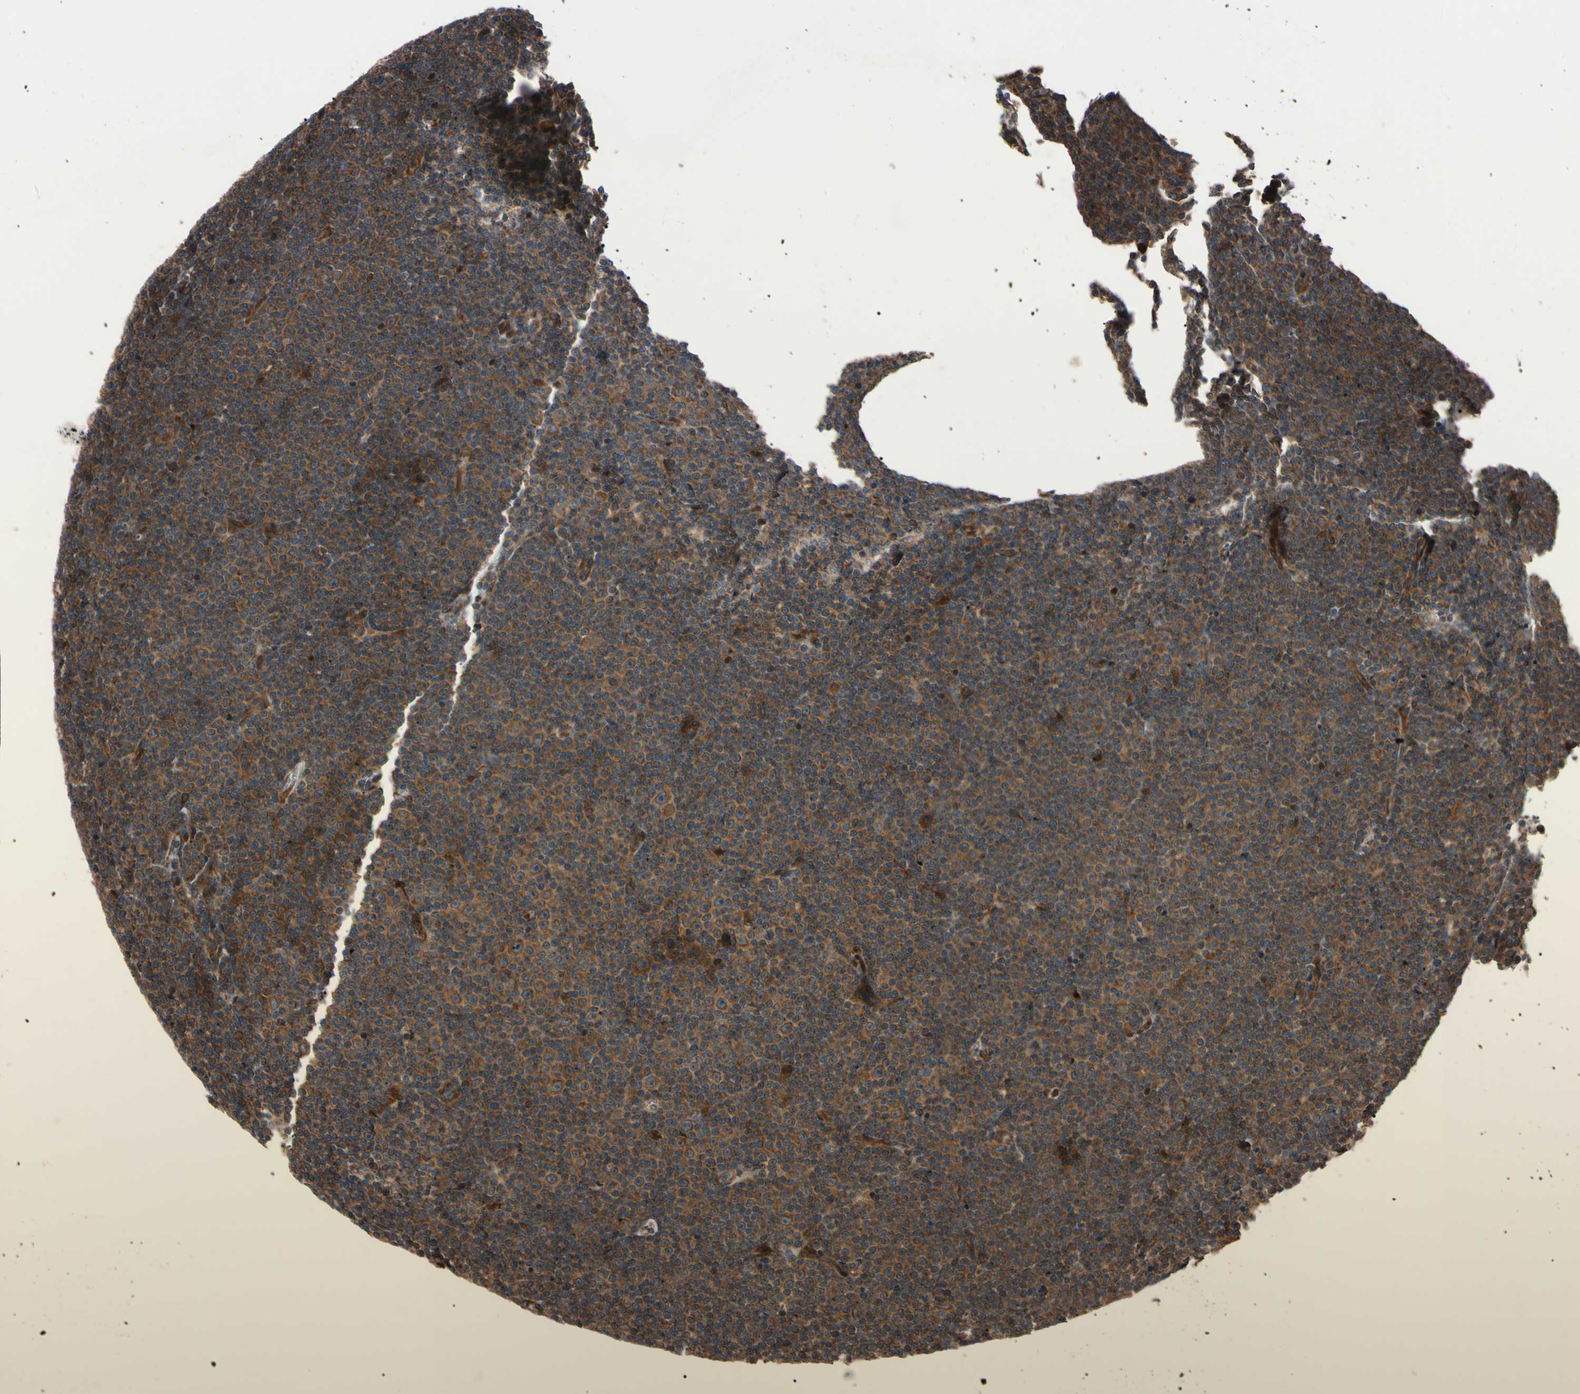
{"staining": {"intensity": "strong", "quantity": ">75%", "location": "cytoplasmic/membranous"}, "tissue": "lymphoma", "cell_type": "Tumor cells", "image_type": "cancer", "snomed": [{"axis": "morphology", "description": "Malignant lymphoma, non-Hodgkin's type, Low grade"}, {"axis": "topography", "description": "Lymph node"}], "caption": "Immunohistochemical staining of low-grade malignant lymphoma, non-Hodgkin's type displays high levels of strong cytoplasmic/membranous protein positivity in approximately >75% of tumor cells. (DAB (3,3'-diaminobenzidine) IHC with brightfield microscopy, high magnification).", "gene": "GUCY1B1", "patient": {"sex": "female", "age": 67}}